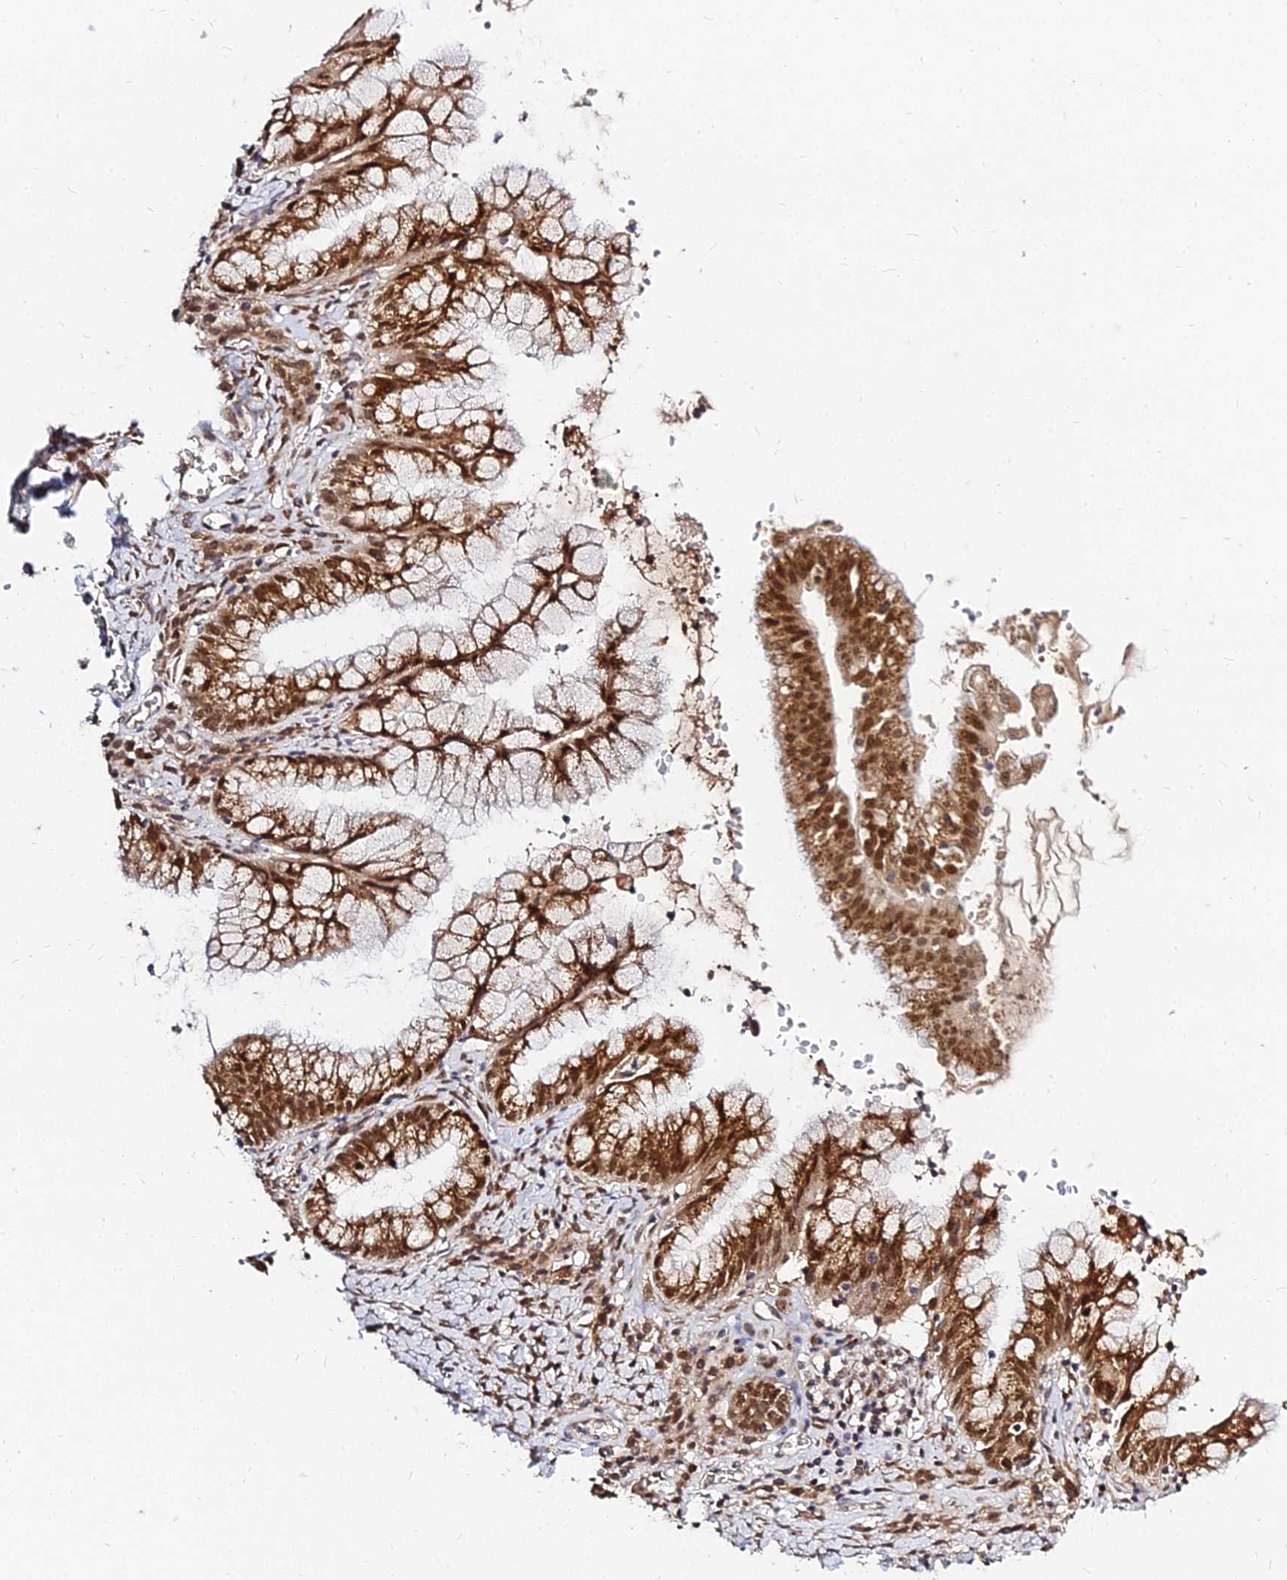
{"staining": {"intensity": "strong", "quantity": ">75%", "location": "cytoplasmic/membranous,nuclear"}, "tissue": "ovarian cancer", "cell_type": "Tumor cells", "image_type": "cancer", "snomed": [{"axis": "morphology", "description": "Cystadenocarcinoma, mucinous, NOS"}, {"axis": "topography", "description": "Ovary"}], "caption": "Immunohistochemical staining of human ovarian mucinous cystadenocarcinoma demonstrates high levels of strong cytoplasmic/membranous and nuclear expression in about >75% of tumor cells. (IHC, brightfield microscopy, high magnification).", "gene": "RNF121", "patient": {"sex": "female", "age": 70}}